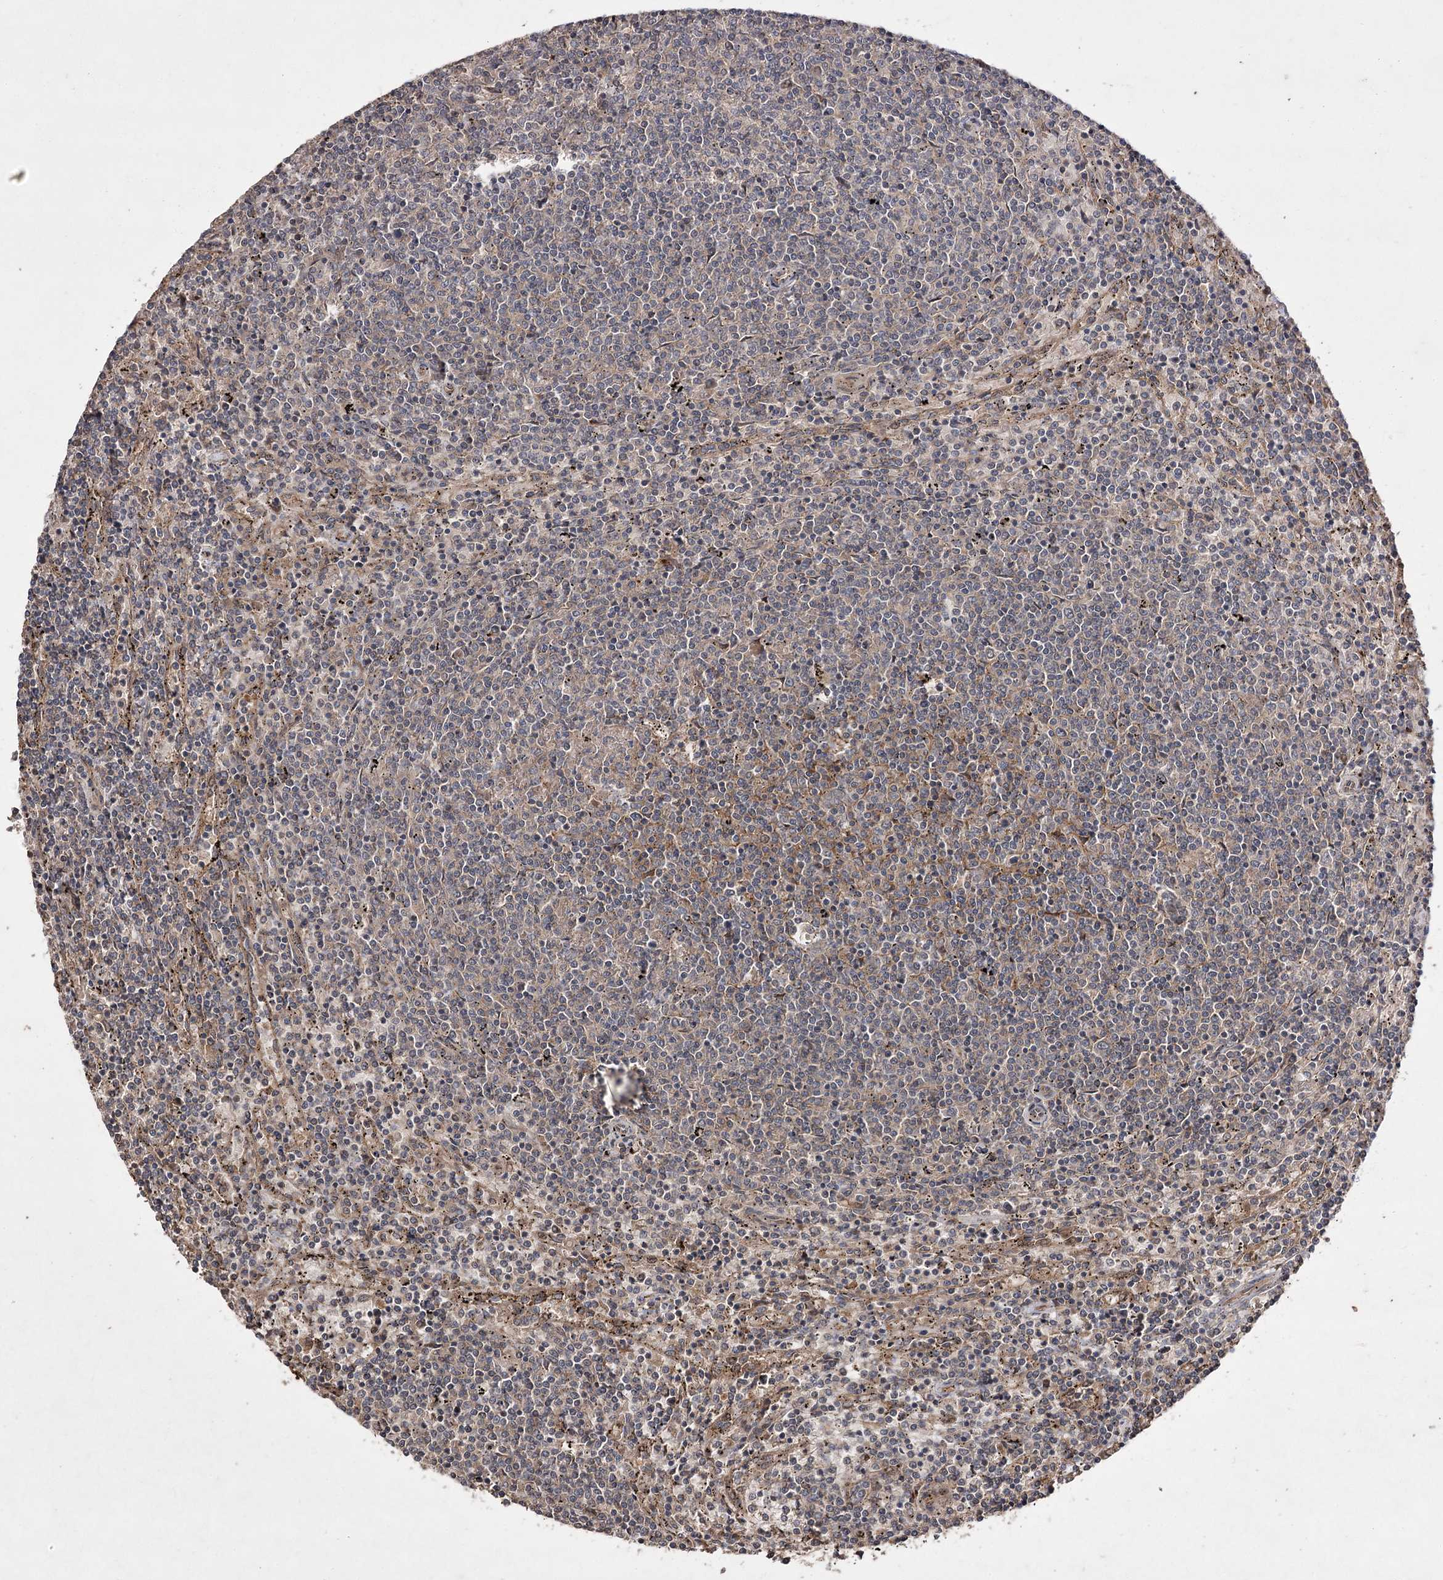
{"staining": {"intensity": "moderate", "quantity": "<25%", "location": "cytoplasmic/membranous"}, "tissue": "lymphoma", "cell_type": "Tumor cells", "image_type": "cancer", "snomed": [{"axis": "morphology", "description": "Malignant lymphoma, non-Hodgkin's type, Low grade"}, {"axis": "topography", "description": "Spleen"}], "caption": "Tumor cells demonstrate low levels of moderate cytoplasmic/membranous expression in about <25% of cells in malignant lymphoma, non-Hodgkin's type (low-grade).", "gene": "FANCL", "patient": {"sex": "female", "age": 50}}